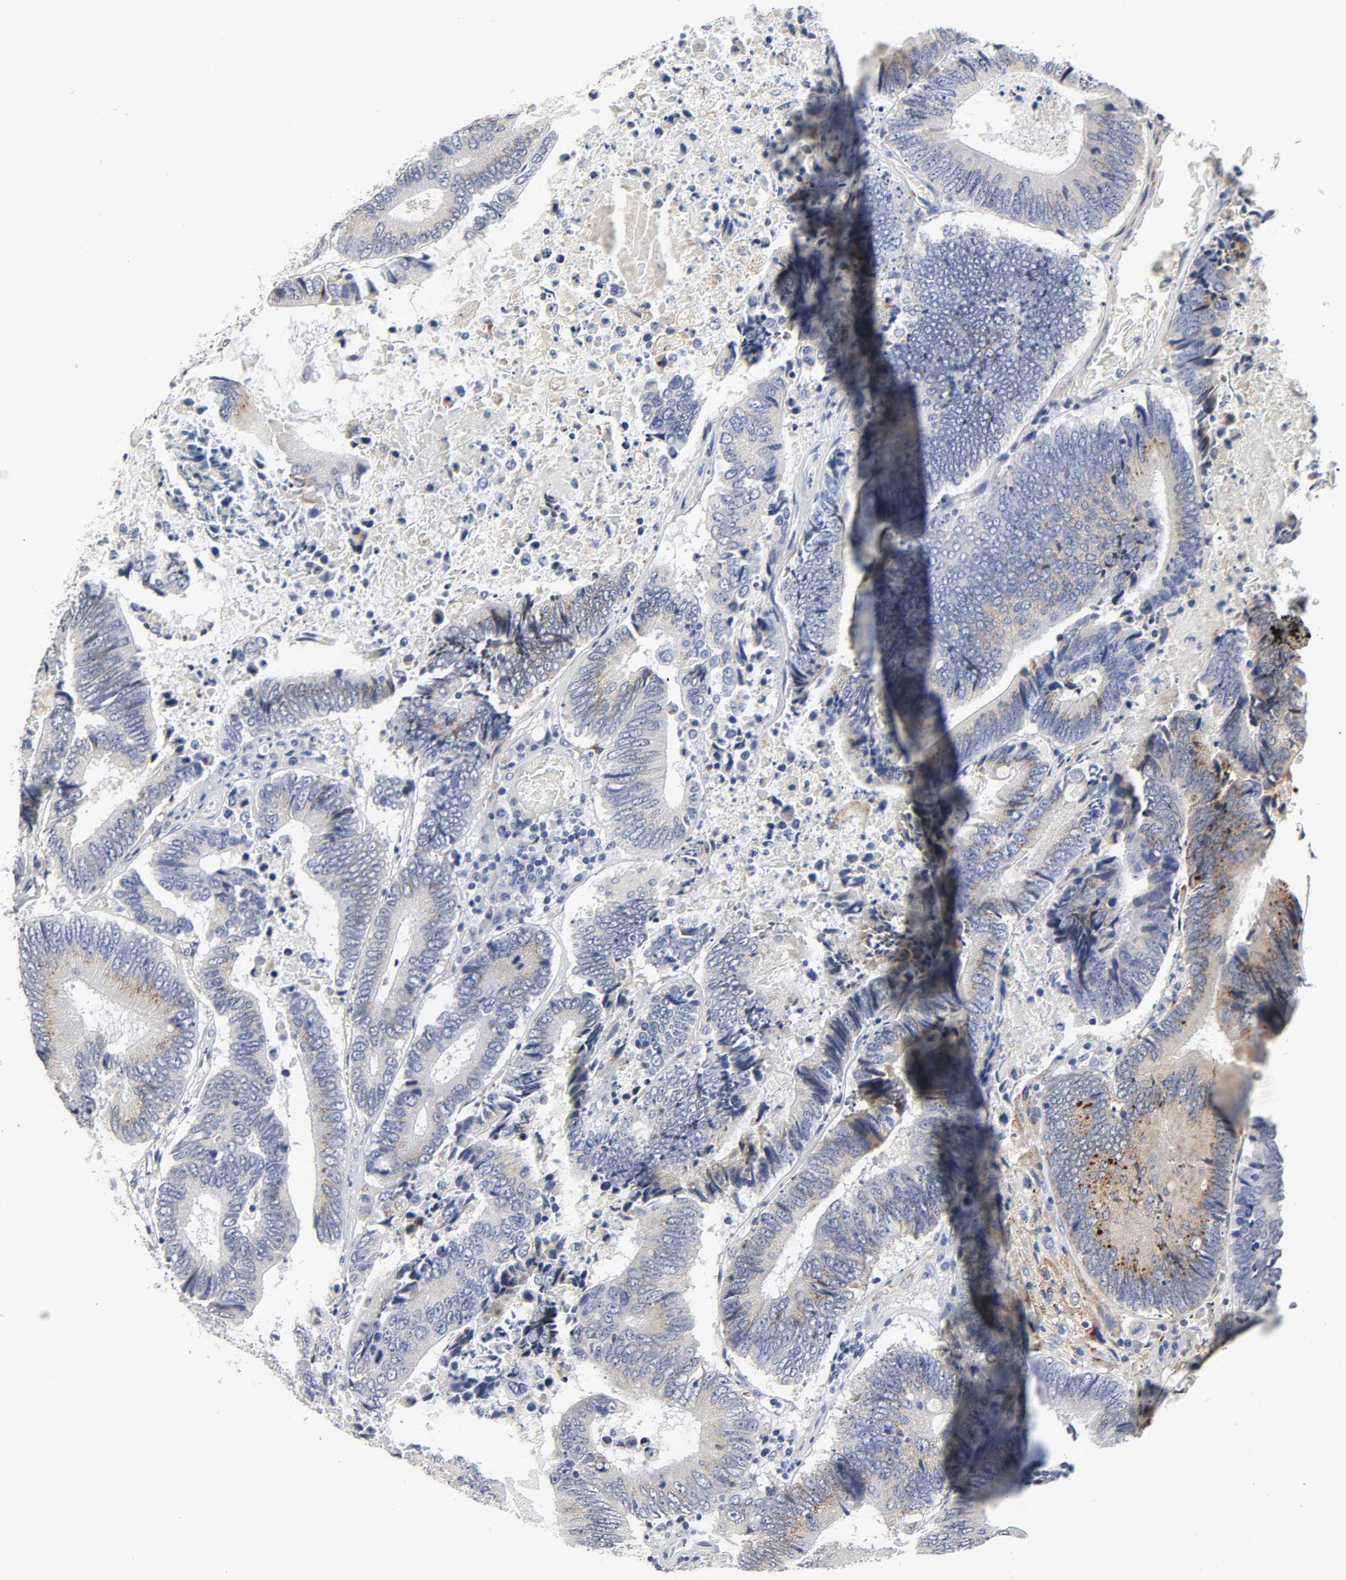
{"staining": {"intensity": "weak", "quantity": "<25%", "location": "cytoplasmic/membranous"}, "tissue": "colorectal cancer", "cell_type": "Tumor cells", "image_type": "cancer", "snomed": [{"axis": "morphology", "description": "Adenocarcinoma, NOS"}, {"axis": "topography", "description": "Colon"}], "caption": "The photomicrograph shows no significant staining in tumor cells of colorectal cancer (adenocarcinoma).", "gene": "LRP1", "patient": {"sex": "female", "age": 78}}